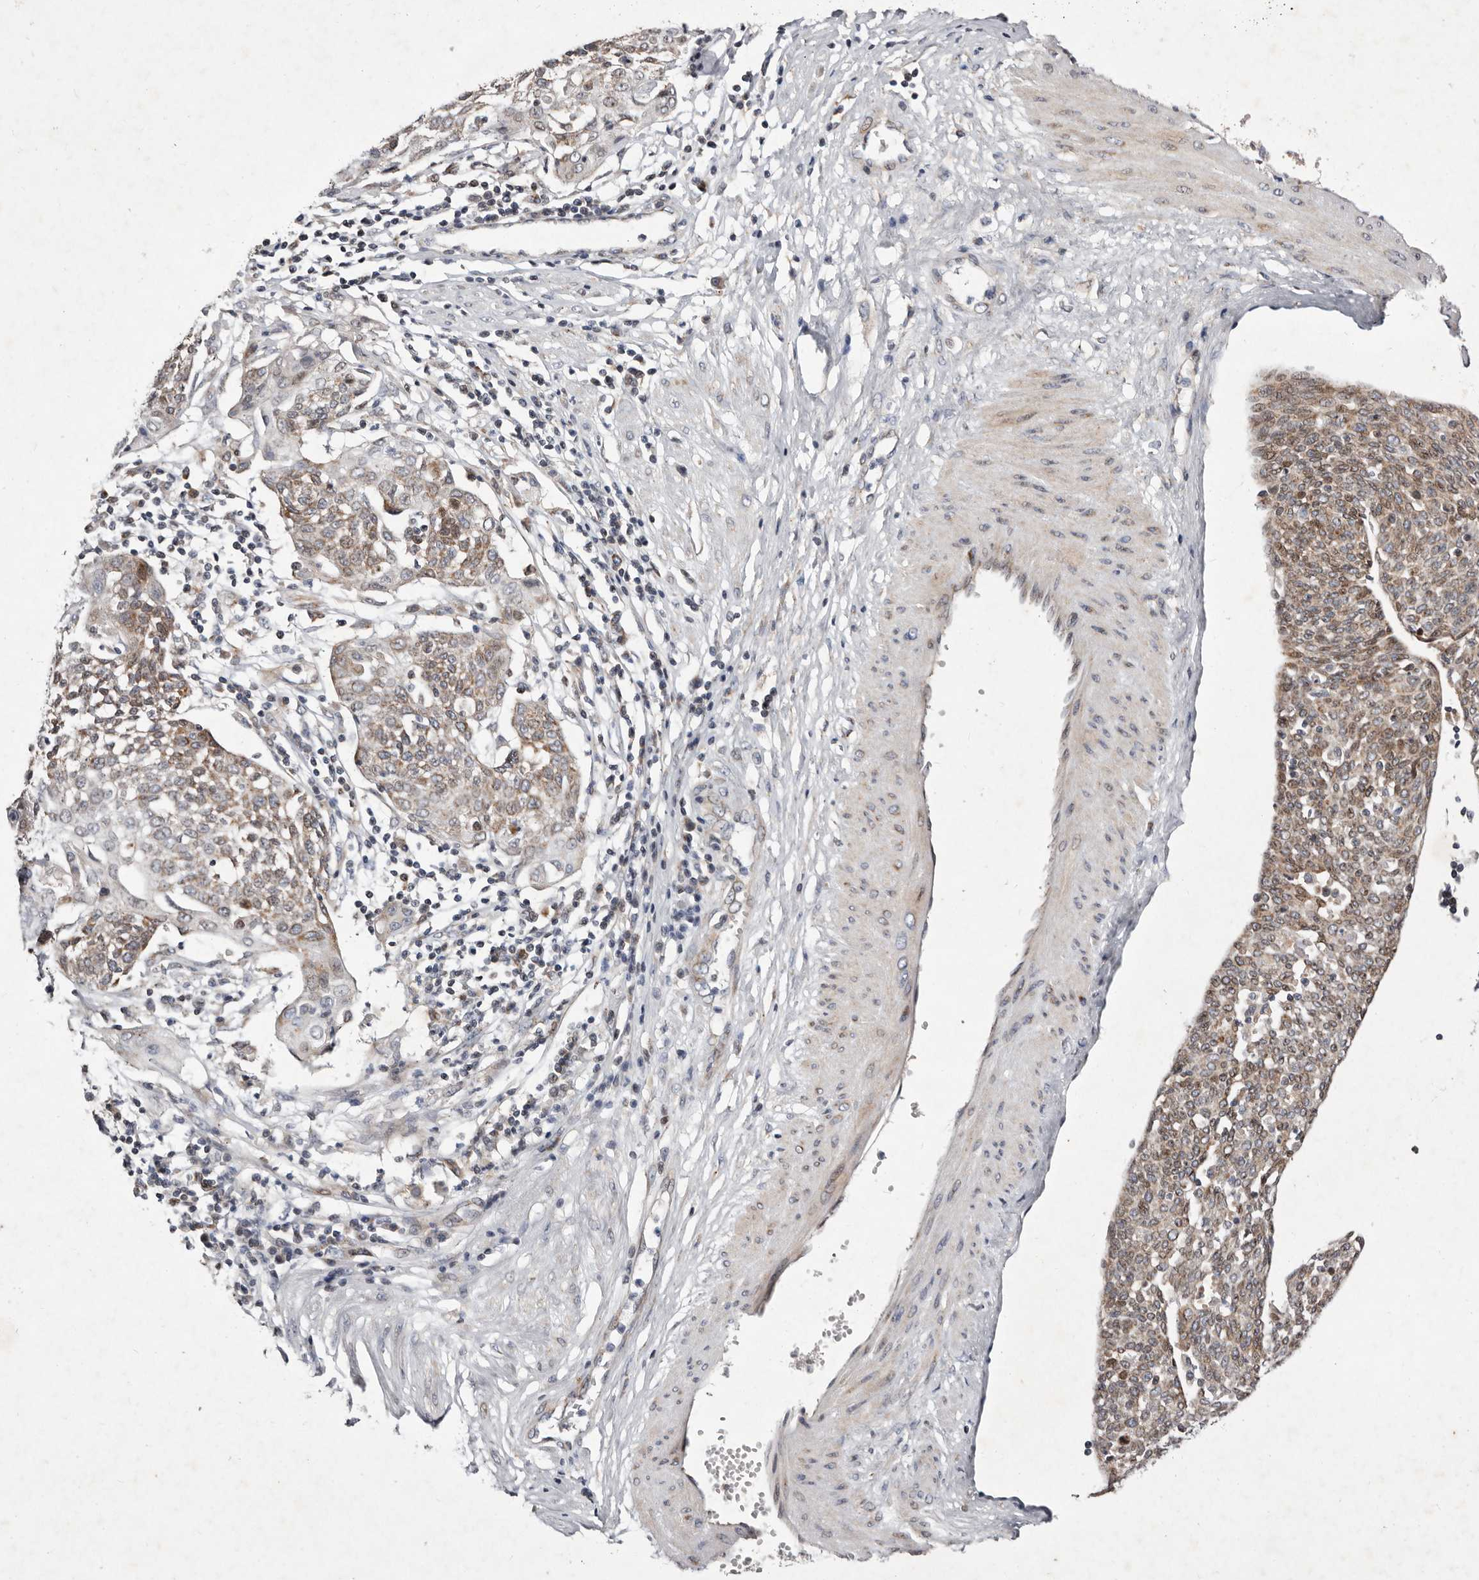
{"staining": {"intensity": "moderate", "quantity": "25%-75%", "location": "cytoplasmic/membranous,nuclear"}, "tissue": "cervical cancer", "cell_type": "Tumor cells", "image_type": "cancer", "snomed": [{"axis": "morphology", "description": "Squamous cell carcinoma, NOS"}, {"axis": "topography", "description": "Cervix"}], "caption": "The immunohistochemical stain shows moderate cytoplasmic/membranous and nuclear expression in tumor cells of cervical cancer tissue. (IHC, brightfield microscopy, high magnification).", "gene": "TIMM17B", "patient": {"sex": "female", "age": 34}}